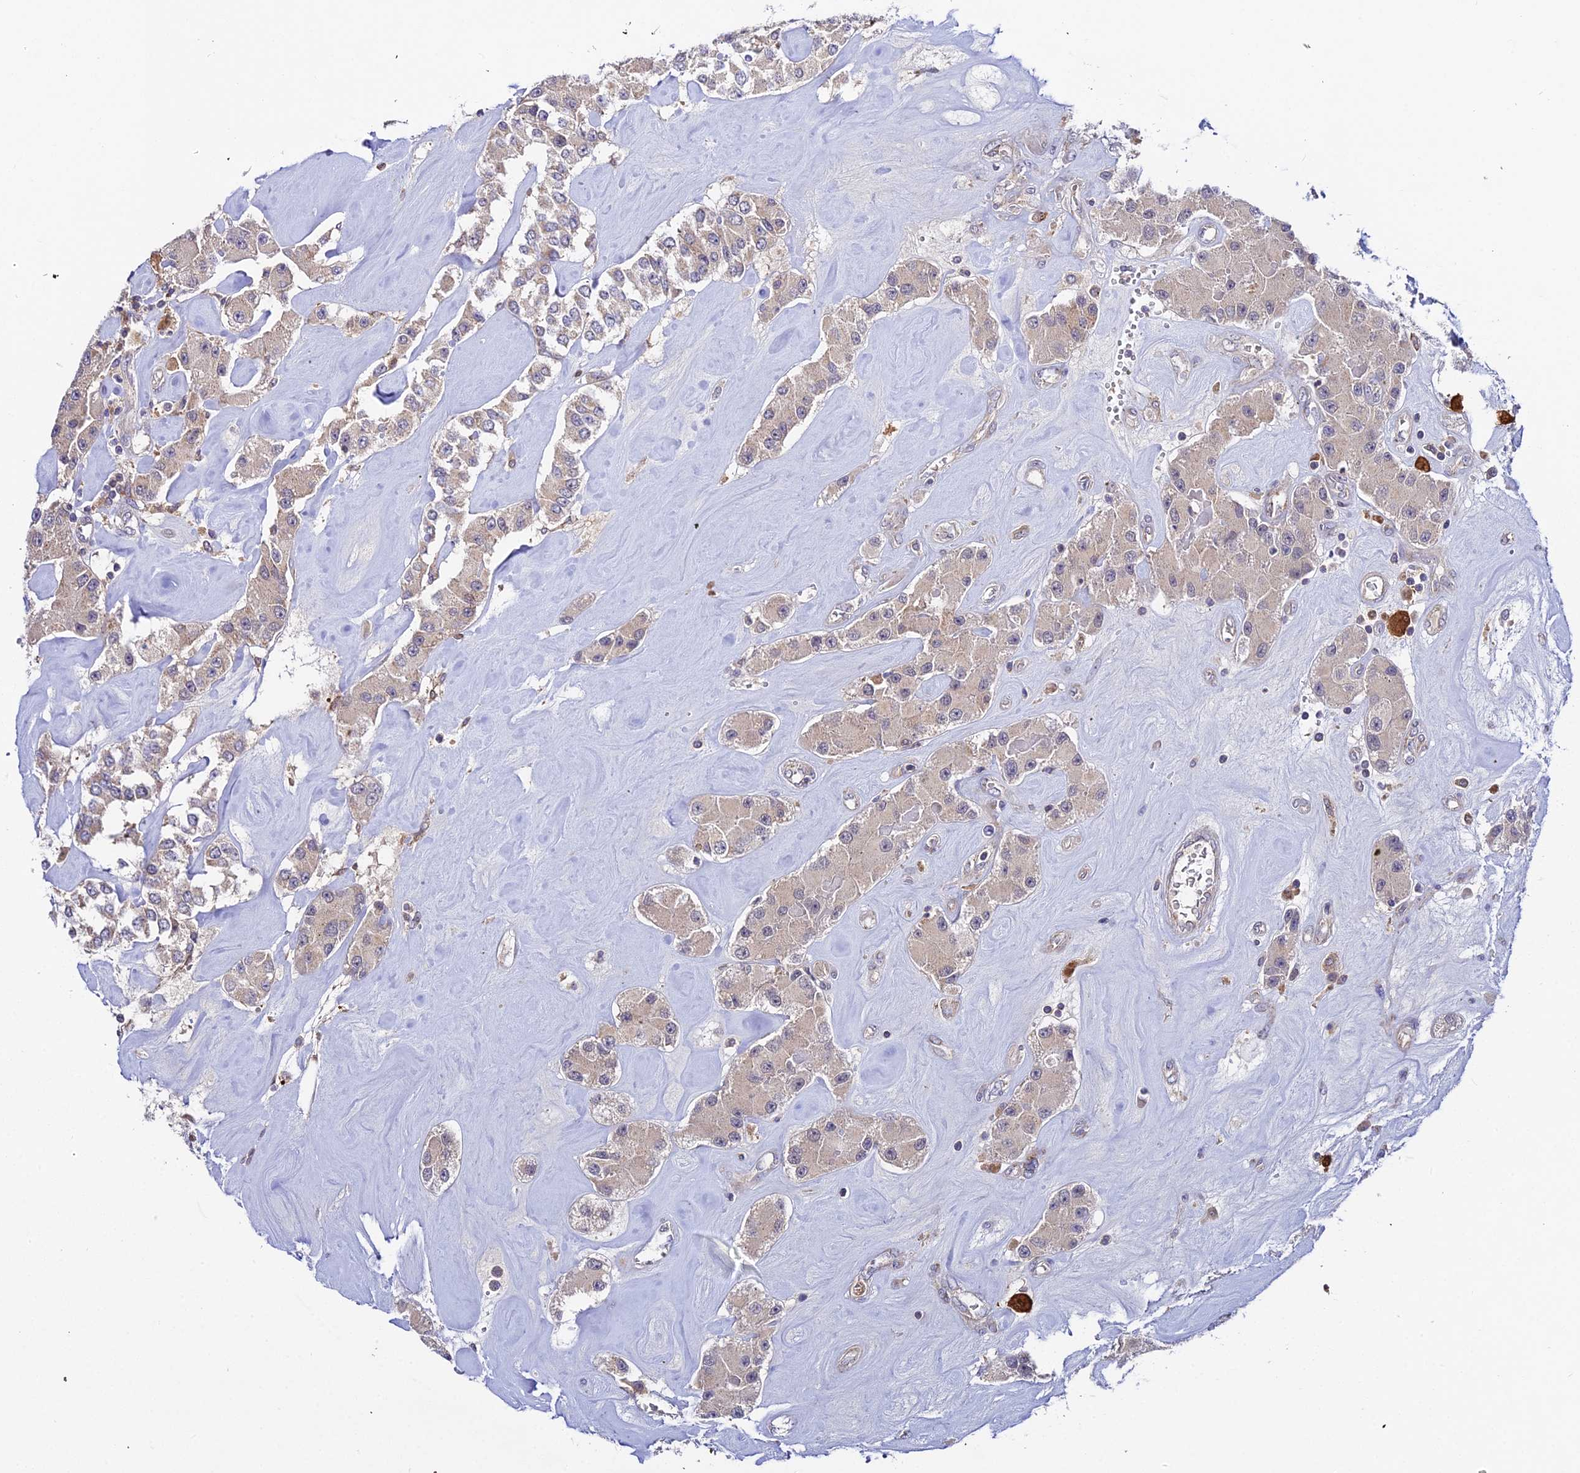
{"staining": {"intensity": "negative", "quantity": "none", "location": "none"}, "tissue": "carcinoid", "cell_type": "Tumor cells", "image_type": "cancer", "snomed": [{"axis": "morphology", "description": "Carcinoid, malignant, NOS"}, {"axis": "topography", "description": "Pancreas"}], "caption": "This is an immunohistochemistry histopathology image of human carcinoid (malignant). There is no expression in tumor cells.", "gene": "ZBED8", "patient": {"sex": "male", "age": 41}}